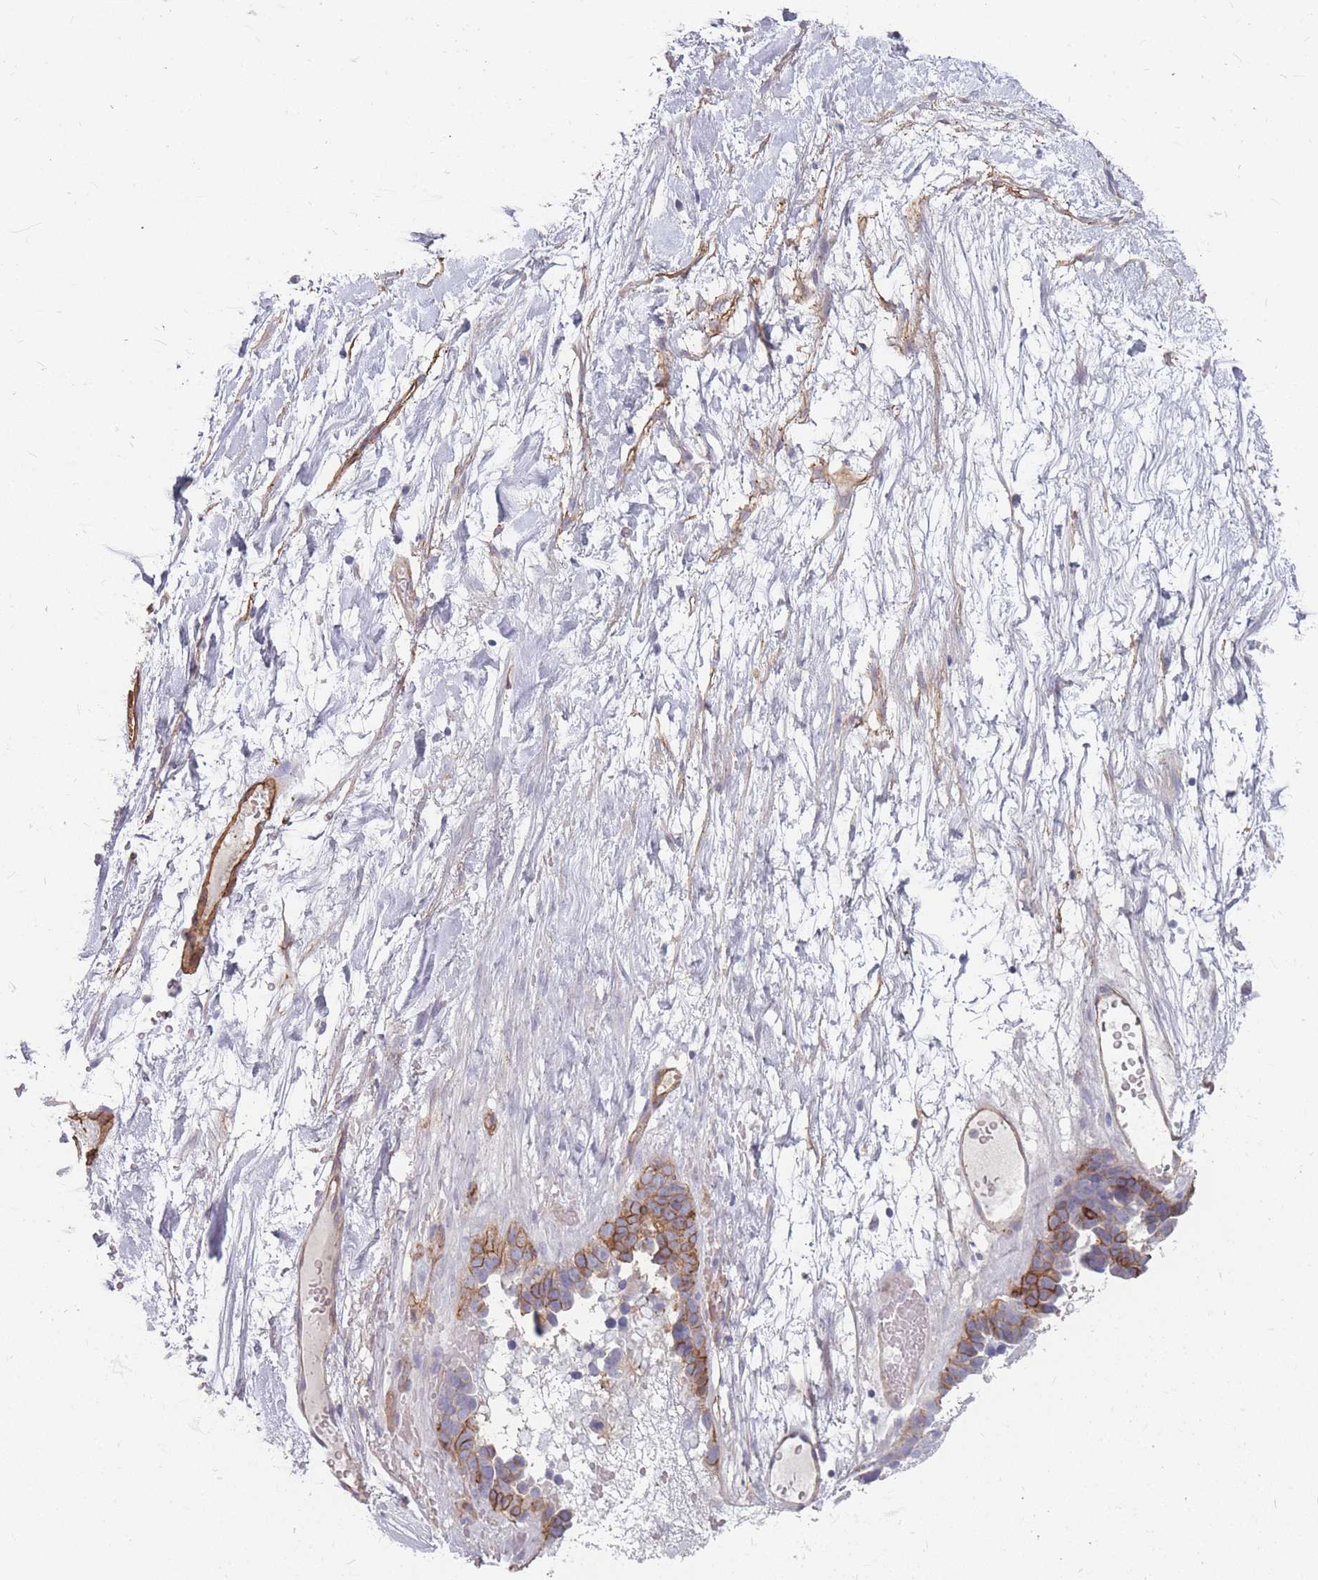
{"staining": {"intensity": "moderate", "quantity": "25%-75%", "location": "cytoplasmic/membranous"}, "tissue": "ovarian cancer", "cell_type": "Tumor cells", "image_type": "cancer", "snomed": [{"axis": "morphology", "description": "Cystadenocarcinoma, serous, NOS"}, {"axis": "topography", "description": "Ovary"}], "caption": "Ovarian cancer (serous cystadenocarcinoma) stained with immunohistochemistry reveals moderate cytoplasmic/membranous staining in about 25%-75% of tumor cells. (Brightfield microscopy of DAB IHC at high magnification).", "gene": "GNA11", "patient": {"sex": "female", "age": 54}}